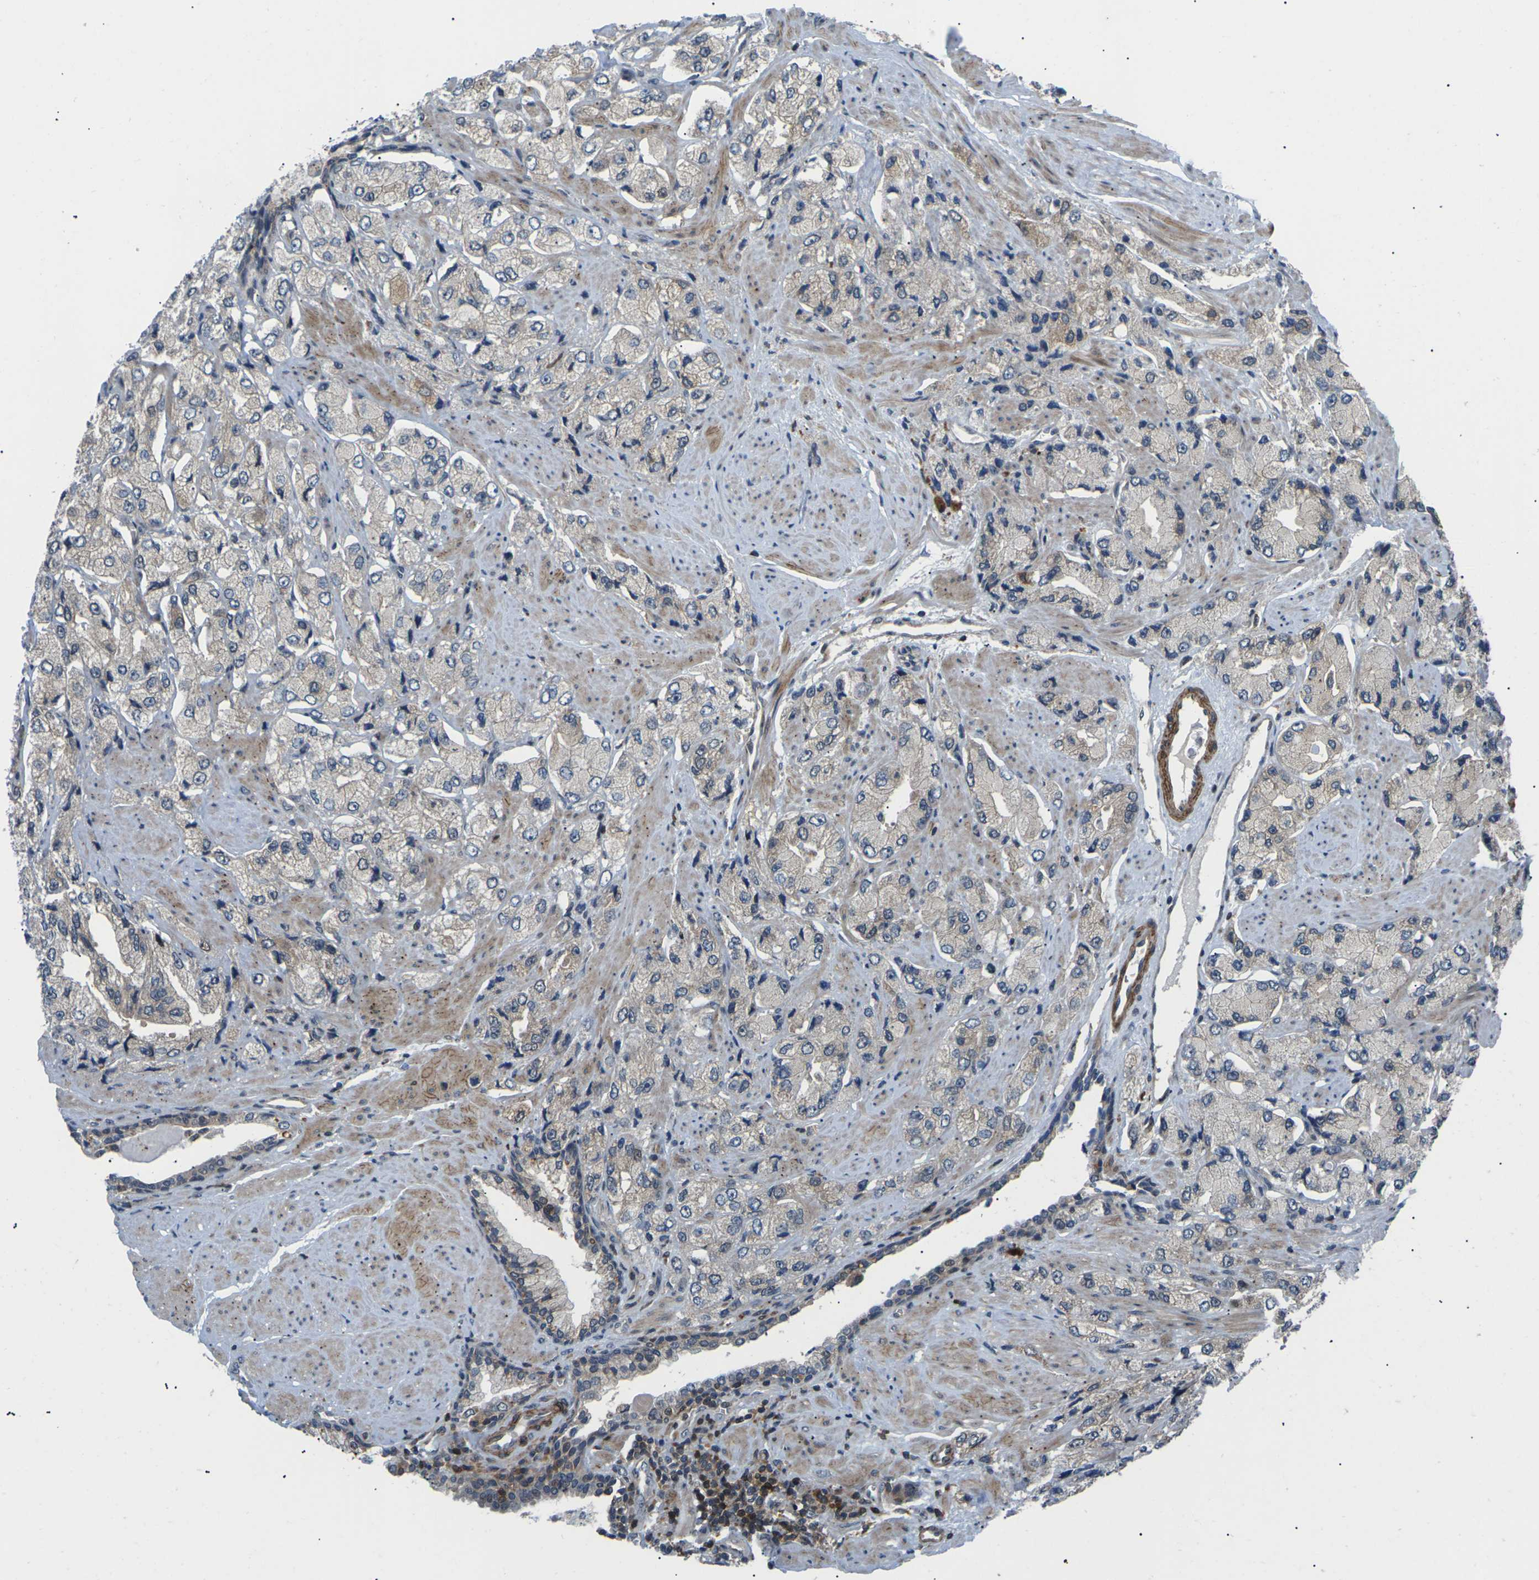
{"staining": {"intensity": "negative", "quantity": "none", "location": "none"}, "tissue": "prostate cancer", "cell_type": "Tumor cells", "image_type": "cancer", "snomed": [{"axis": "morphology", "description": "Adenocarcinoma, High grade"}, {"axis": "topography", "description": "Prostate"}], "caption": "High magnification brightfield microscopy of prostate adenocarcinoma (high-grade) stained with DAB (brown) and counterstained with hematoxylin (blue): tumor cells show no significant positivity. Nuclei are stained in blue.", "gene": "RPS6KA3", "patient": {"sex": "male", "age": 58}}